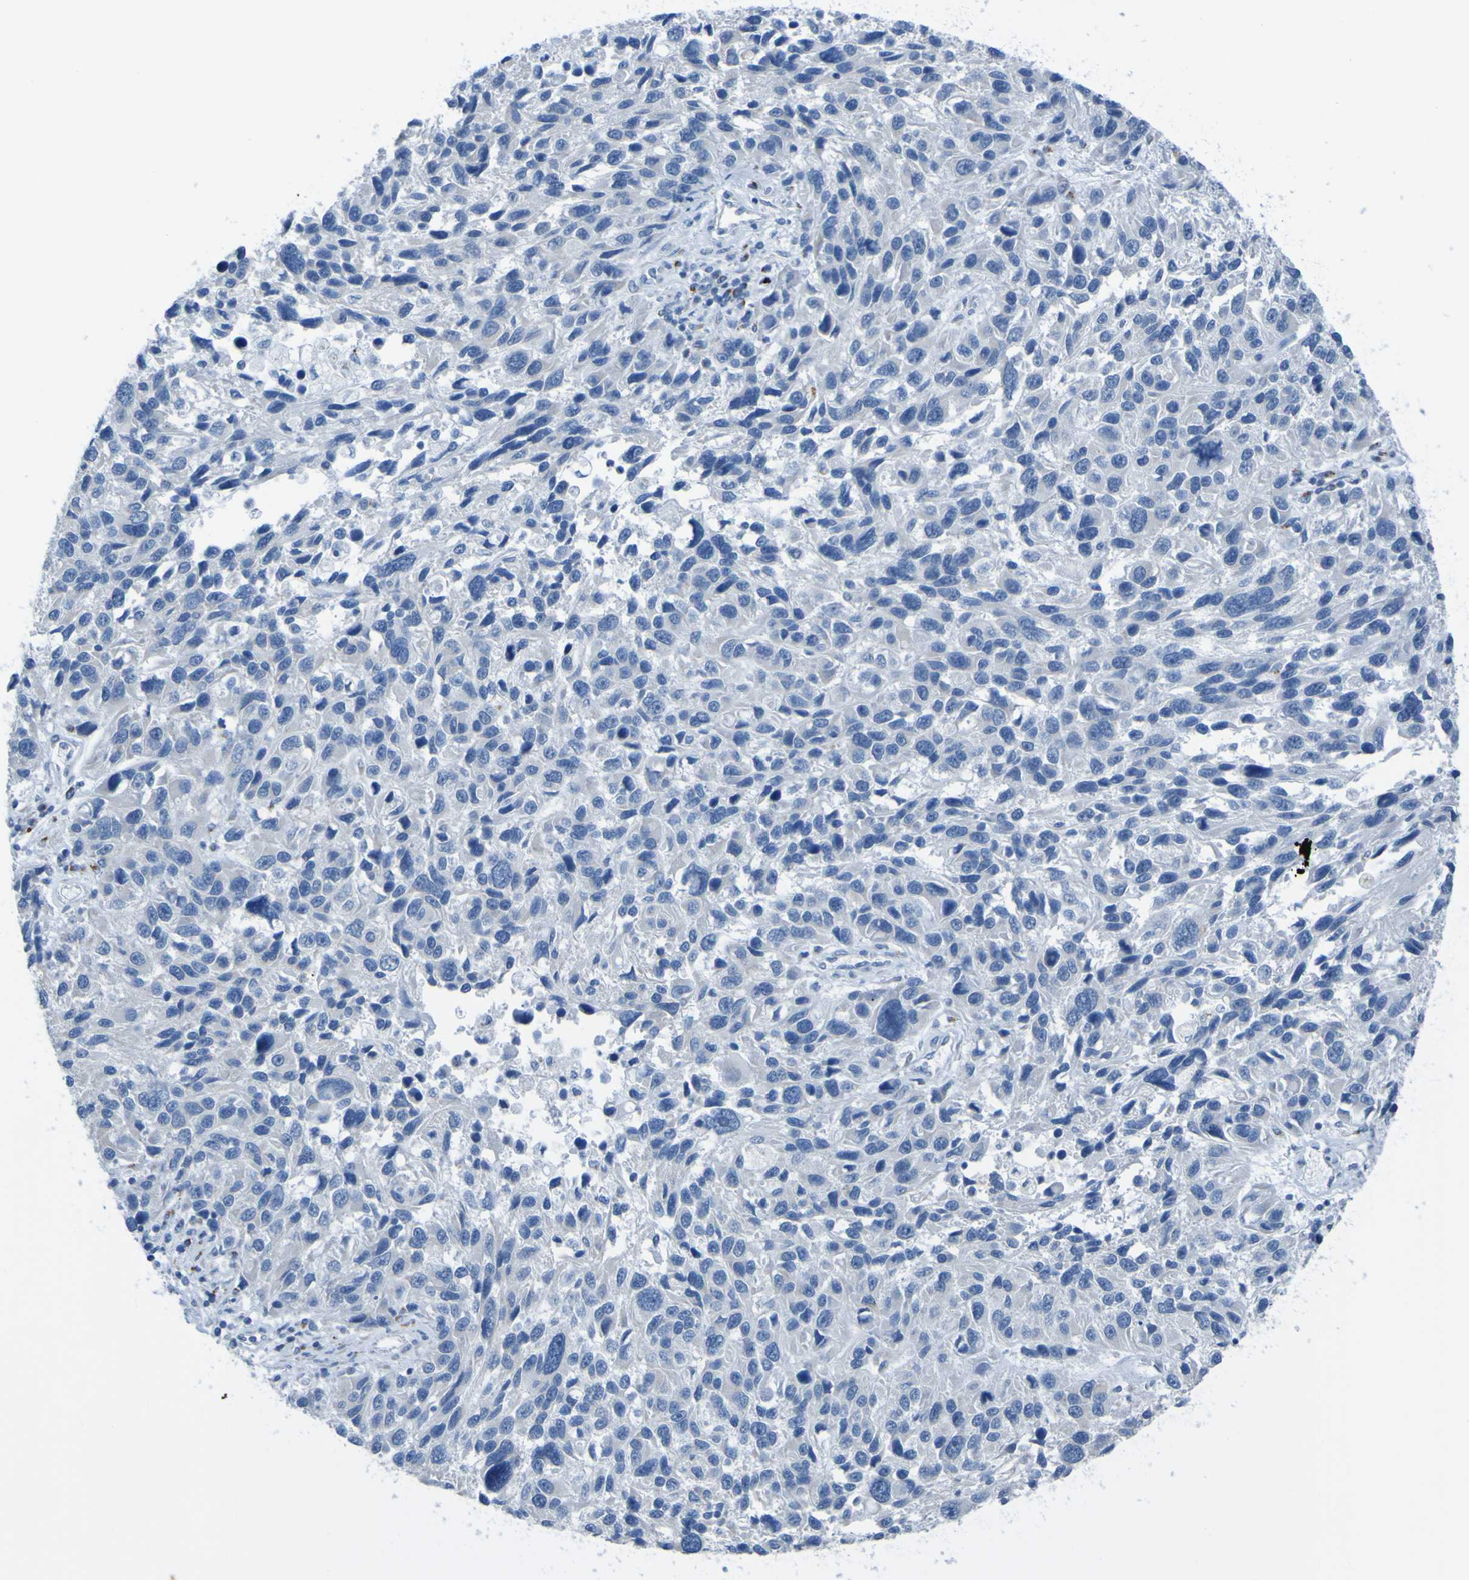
{"staining": {"intensity": "negative", "quantity": "none", "location": "none"}, "tissue": "melanoma", "cell_type": "Tumor cells", "image_type": "cancer", "snomed": [{"axis": "morphology", "description": "Malignant melanoma, NOS"}, {"axis": "topography", "description": "Skin"}], "caption": "IHC histopathology image of neoplastic tissue: human malignant melanoma stained with DAB demonstrates no significant protein expression in tumor cells.", "gene": "ACMSD", "patient": {"sex": "male", "age": 53}}